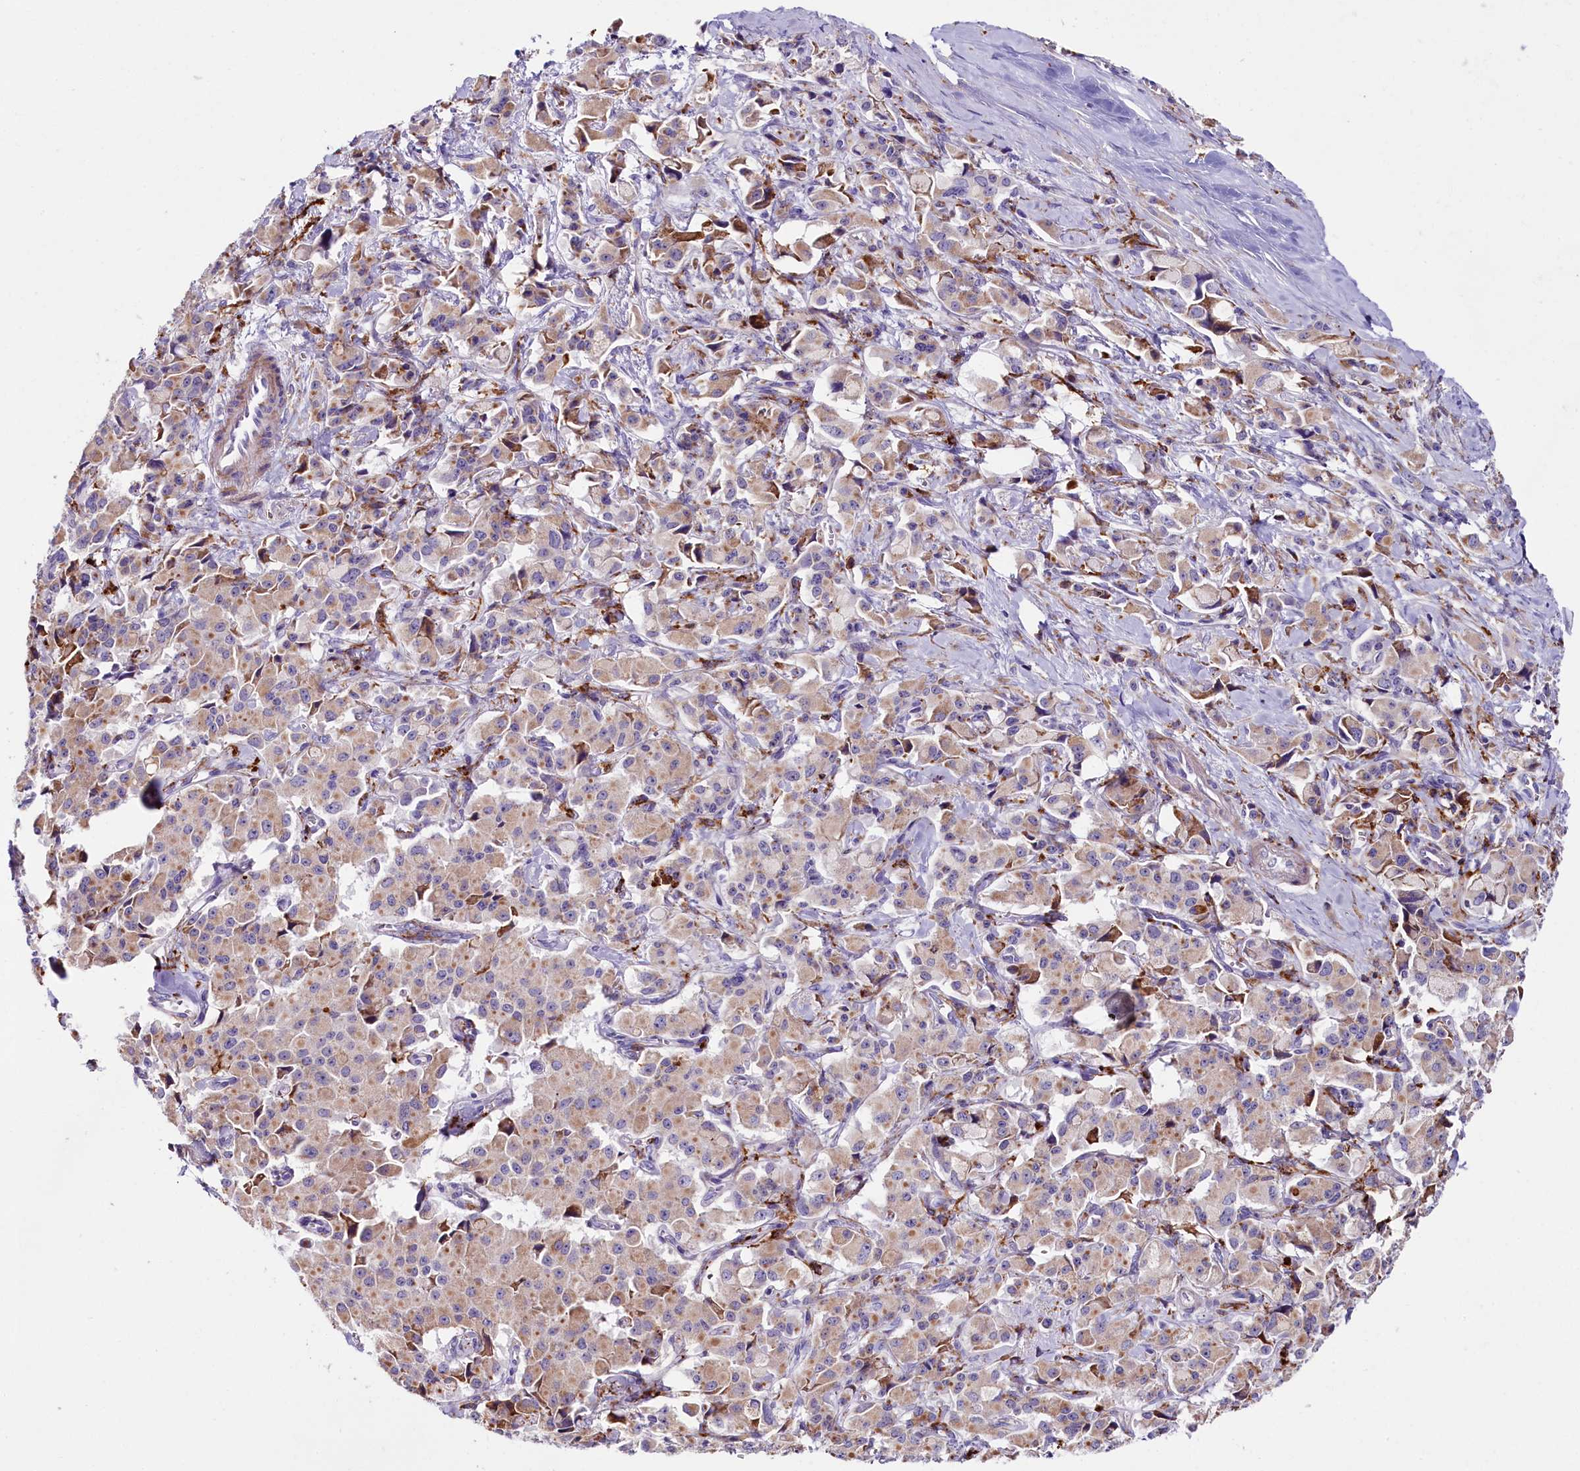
{"staining": {"intensity": "weak", "quantity": "<25%", "location": "cytoplasmic/membranous"}, "tissue": "pancreatic cancer", "cell_type": "Tumor cells", "image_type": "cancer", "snomed": [{"axis": "morphology", "description": "Adenocarcinoma, NOS"}, {"axis": "topography", "description": "Pancreas"}], "caption": "The immunohistochemistry image has no significant positivity in tumor cells of pancreatic cancer tissue.", "gene": "IL20RA", "patient": {"sex": "male", "age": 65}}